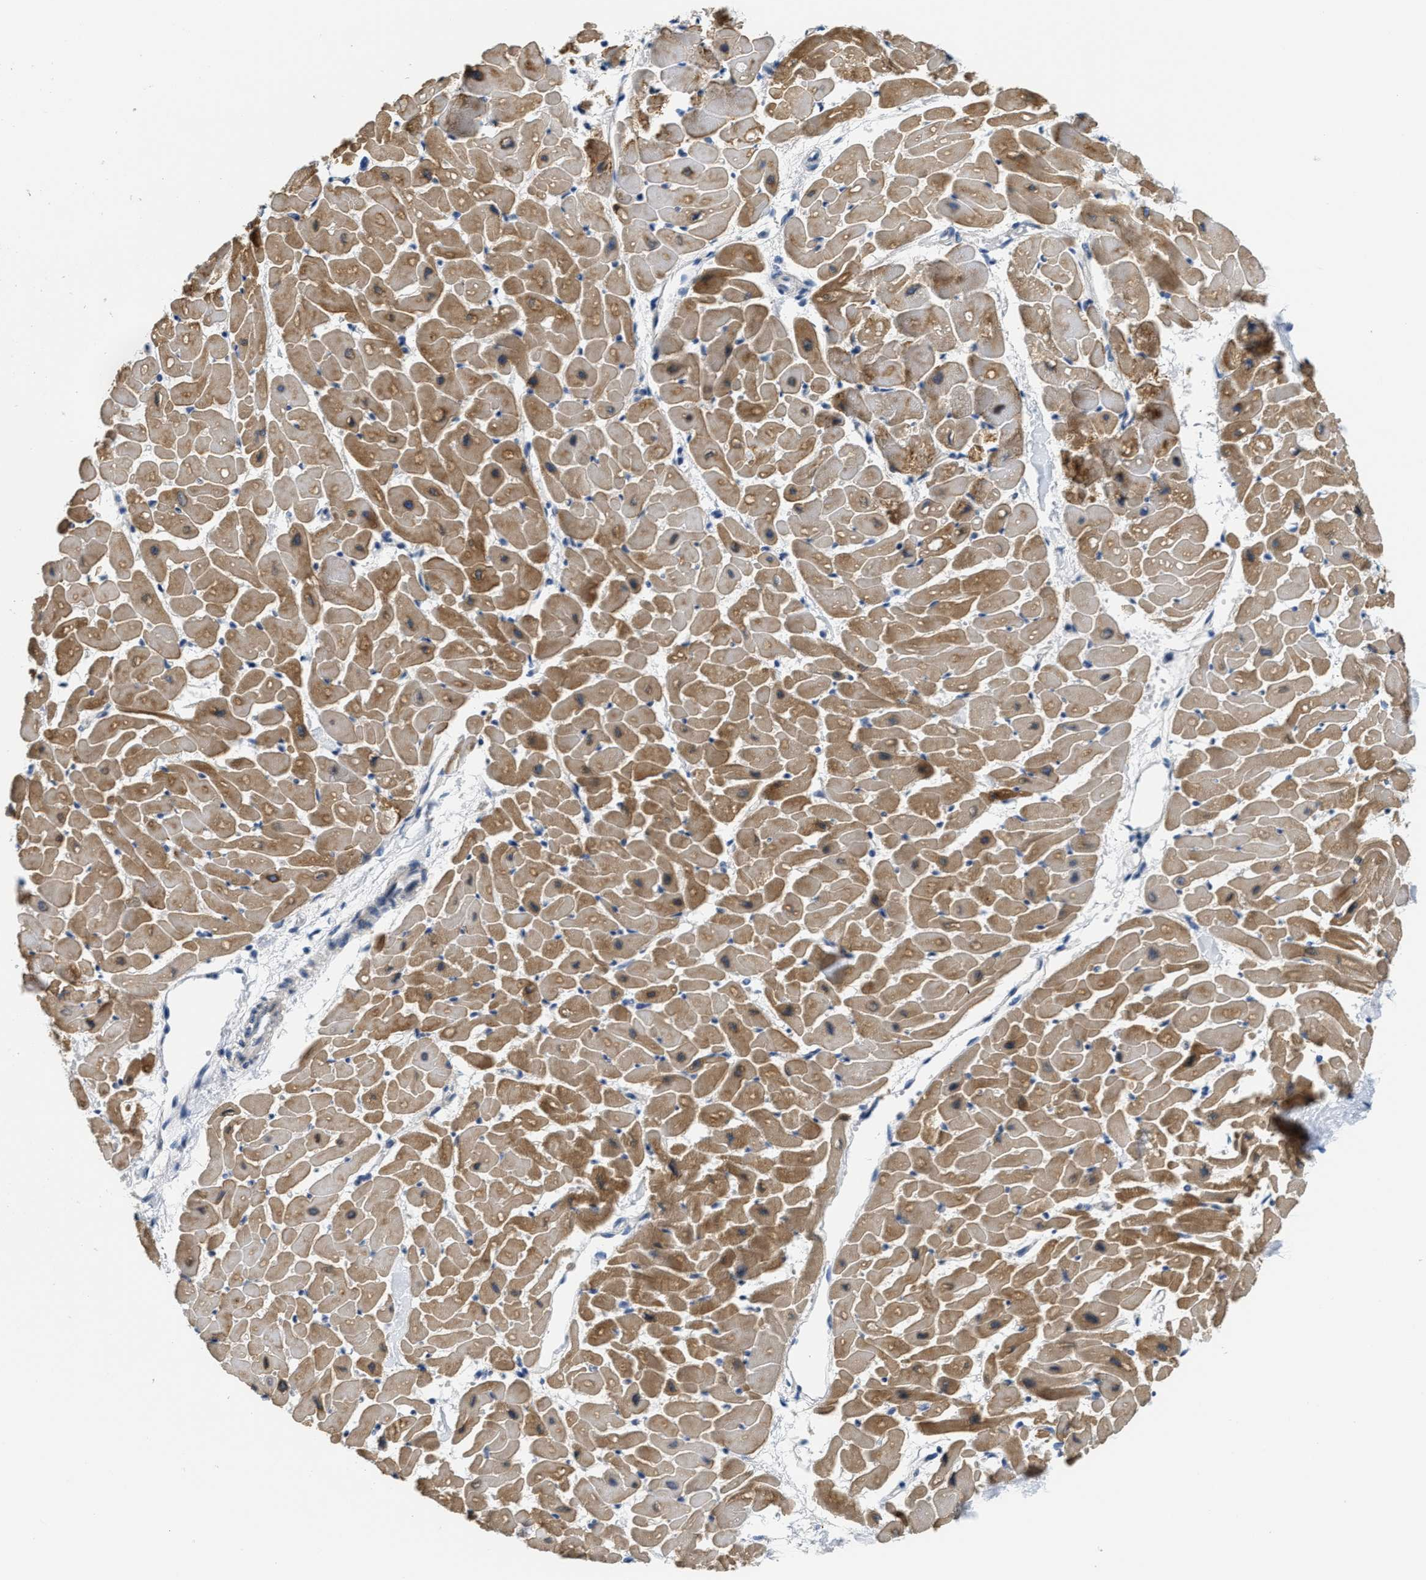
{"staining": {"intensity": "moderate", "quantity": ">75%", "location": "cytoplasmic/membranous"}, "tissue": "heart muscle", "cell_type": "Cardiomyocytes", "image_type": "normal", "snomed": [{"axis": "morphology", "description": "Normal tissue, NOS"}, {"axis": "topography", "description": "Heart"}], "caption": "A medium amount of moderate cytoplasmic/membranous staining is seen in about >75% of cardiomyocytes in unremarkable heart muscle. The protein of interest is stained brown, and the nuclei are stained in blue (DAB (3,3'-diaminobenzidine) IHC with brightfield microscopy, high magnification).", "gene": "CLGN", "patient": {"sex": "female", "age": 19}}